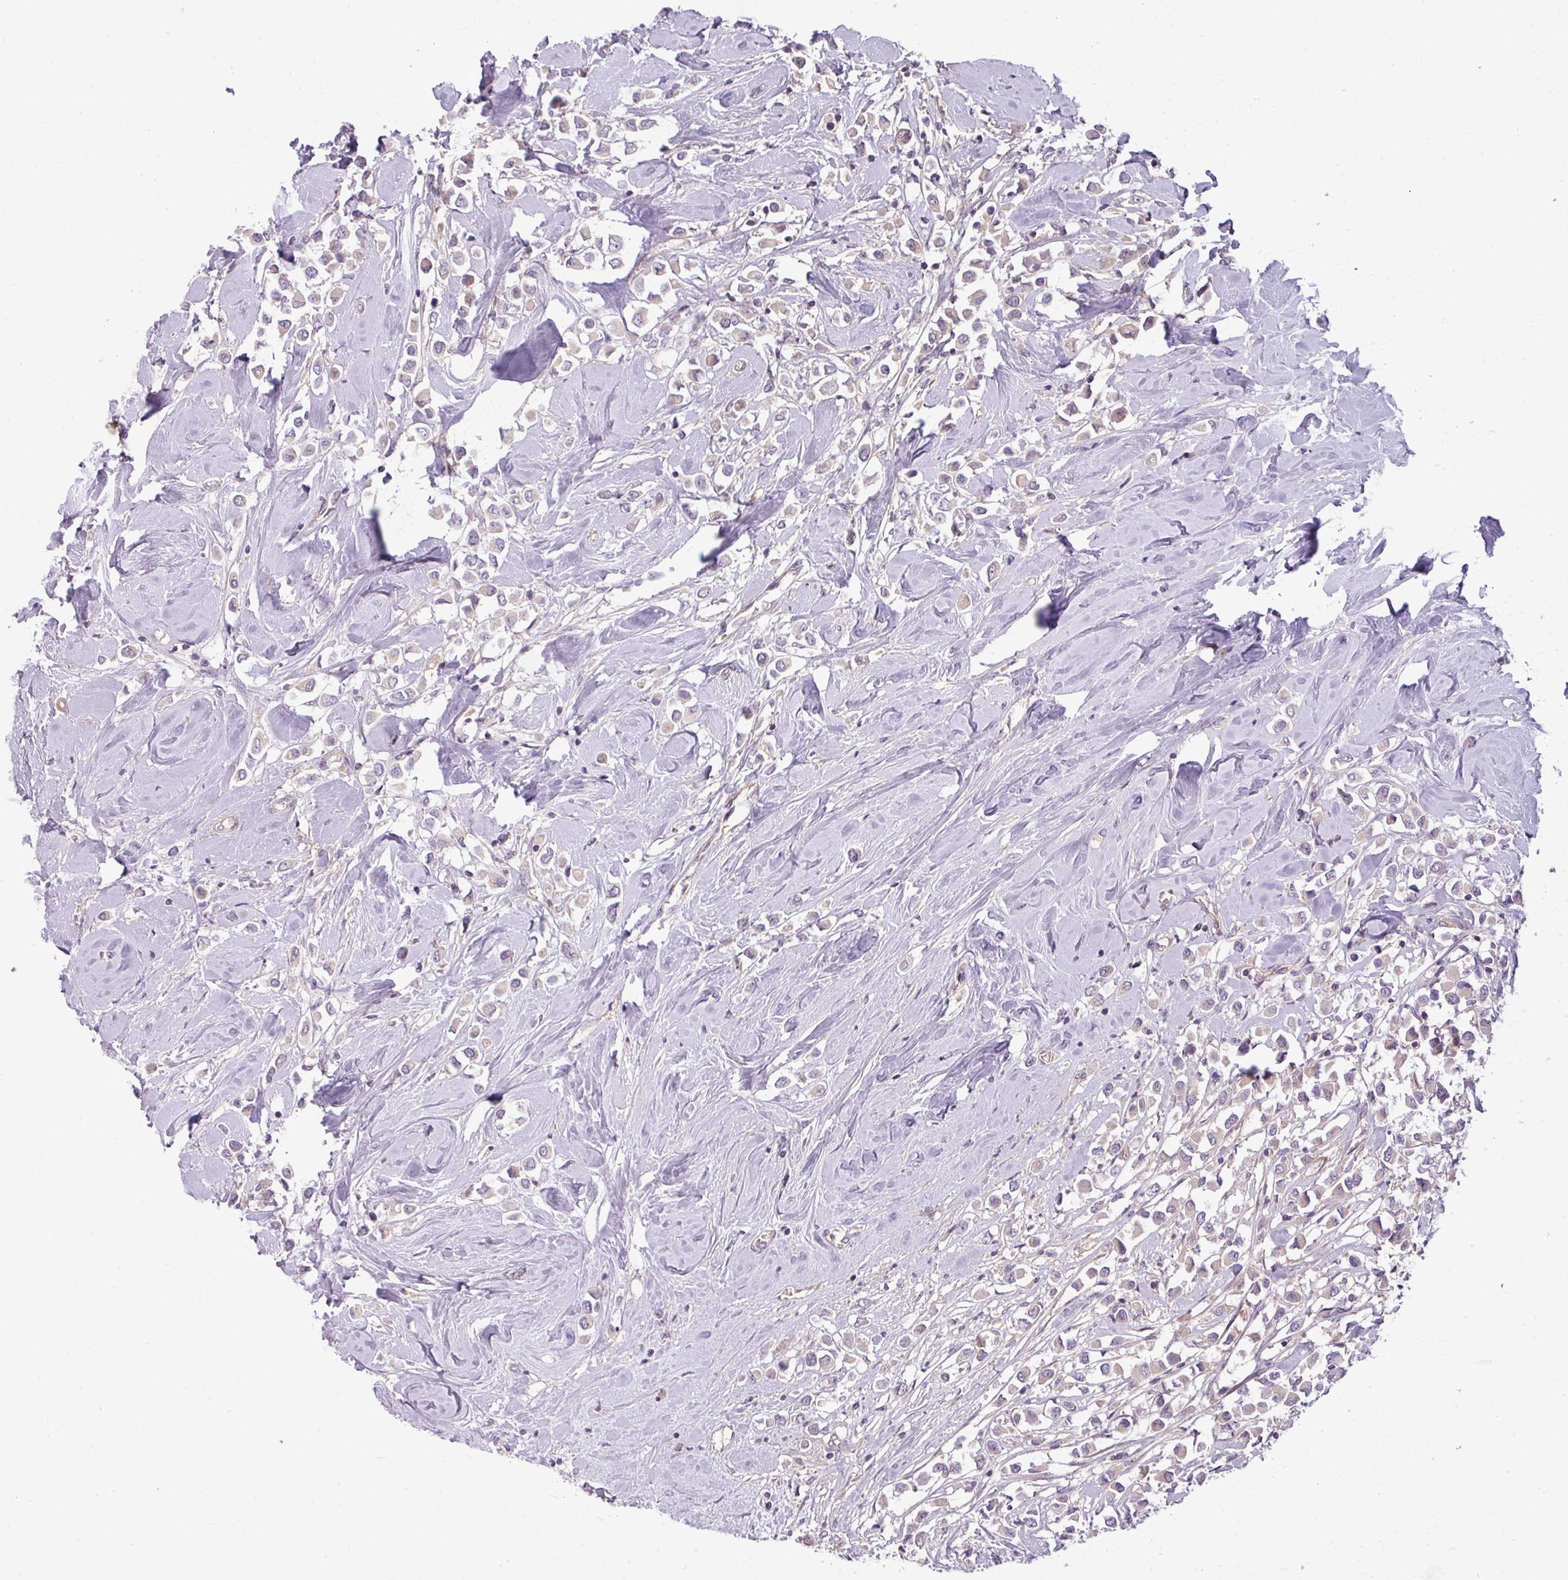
{"staining": {"intensity": "negative", "quantity": "none", "location": "none"}, "tissue": "breast cancer", "cell_type": "Tumor cells", "image_type": "cancer", "snomed": [{"axis": "morphology", "description": "Duct carcinoma"}, {"axis": "topography", "description": "Breast"}], "caption": "An image of breast cancer stained for a protein shows no brown staining in tumor cells.", "gene": "ZNF35", "patient": {"sex": "female", "age": 61}}